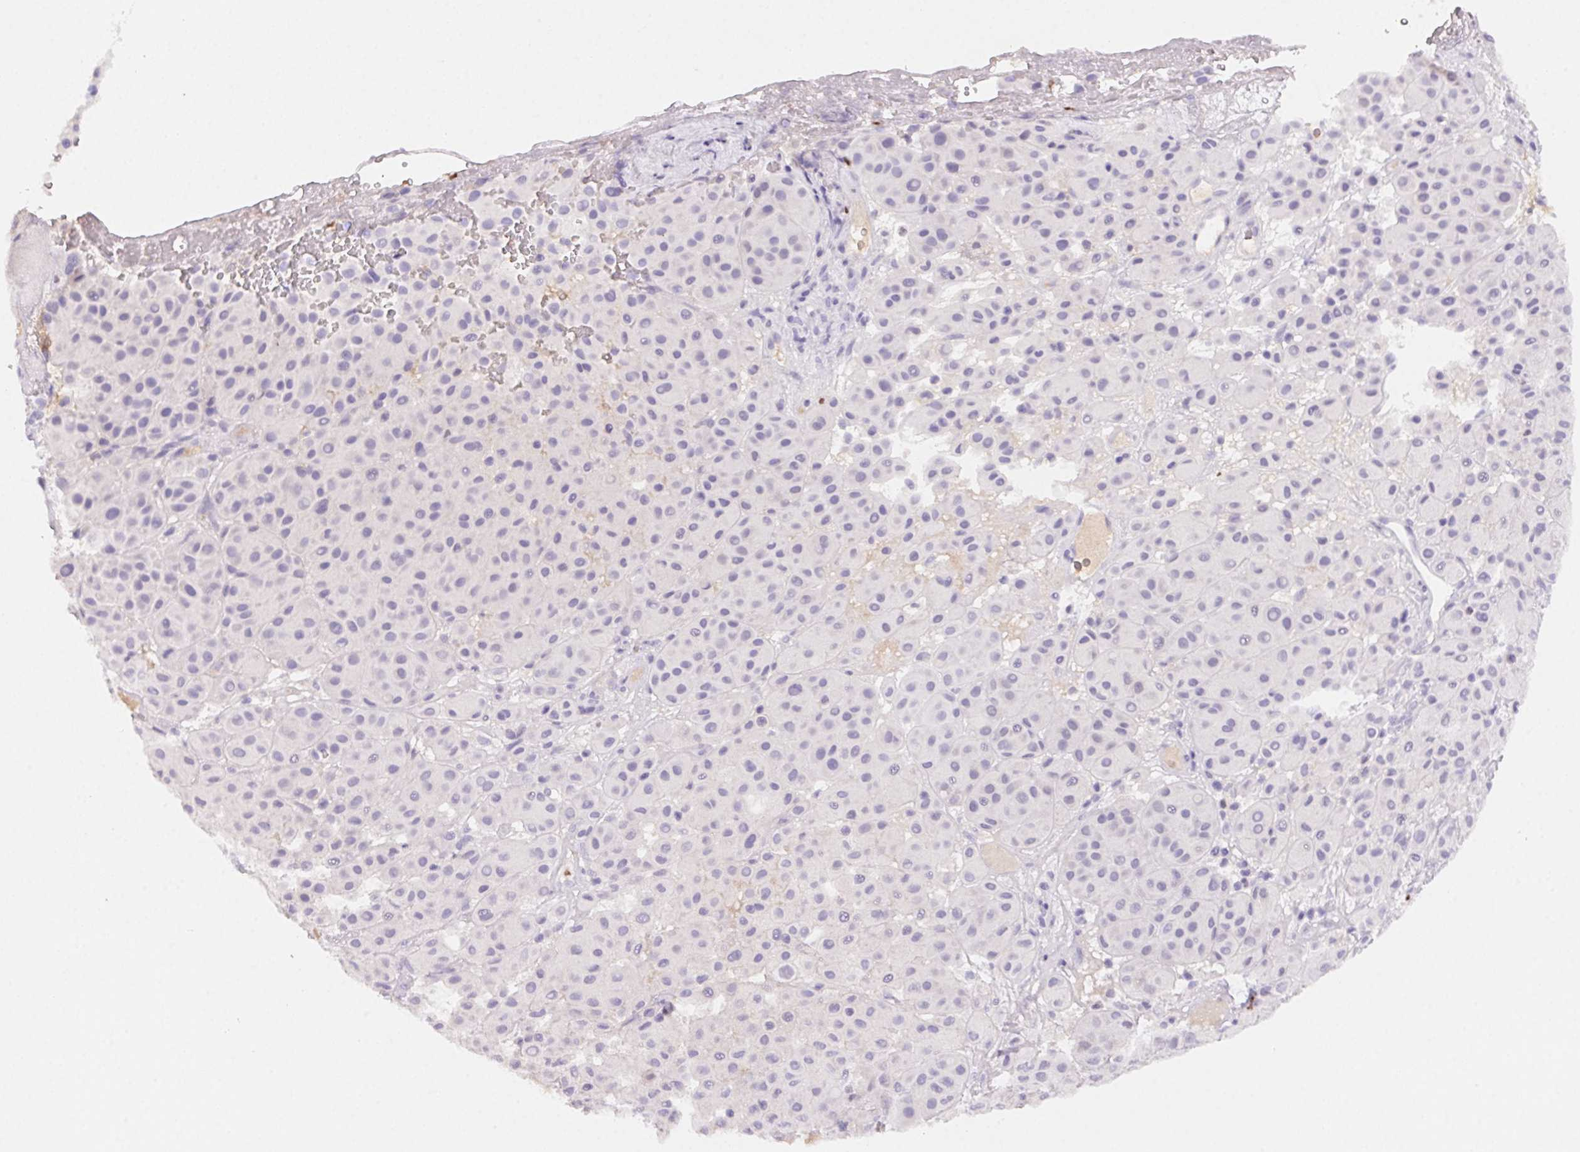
{"staining": {"intensity": "negative", "quantity": "none", "location": "none"}, "tissue": "melanoma", "cell_type": "Tumor cells", "image_type": "cancer", "snomed": [{"axis": "morphology", "description": "Malignant melanoma, Metastatic site"}, {"axis": "topography", "description": "Smooth muscle"}], "caption": "Human malignant melanoma (metastatic site) stained for a protein using immunohistochemistry (IHC) shows no expression in tumor cells.", "gene": "PADI4", "patient": {"sex": "male", "age": 41}}